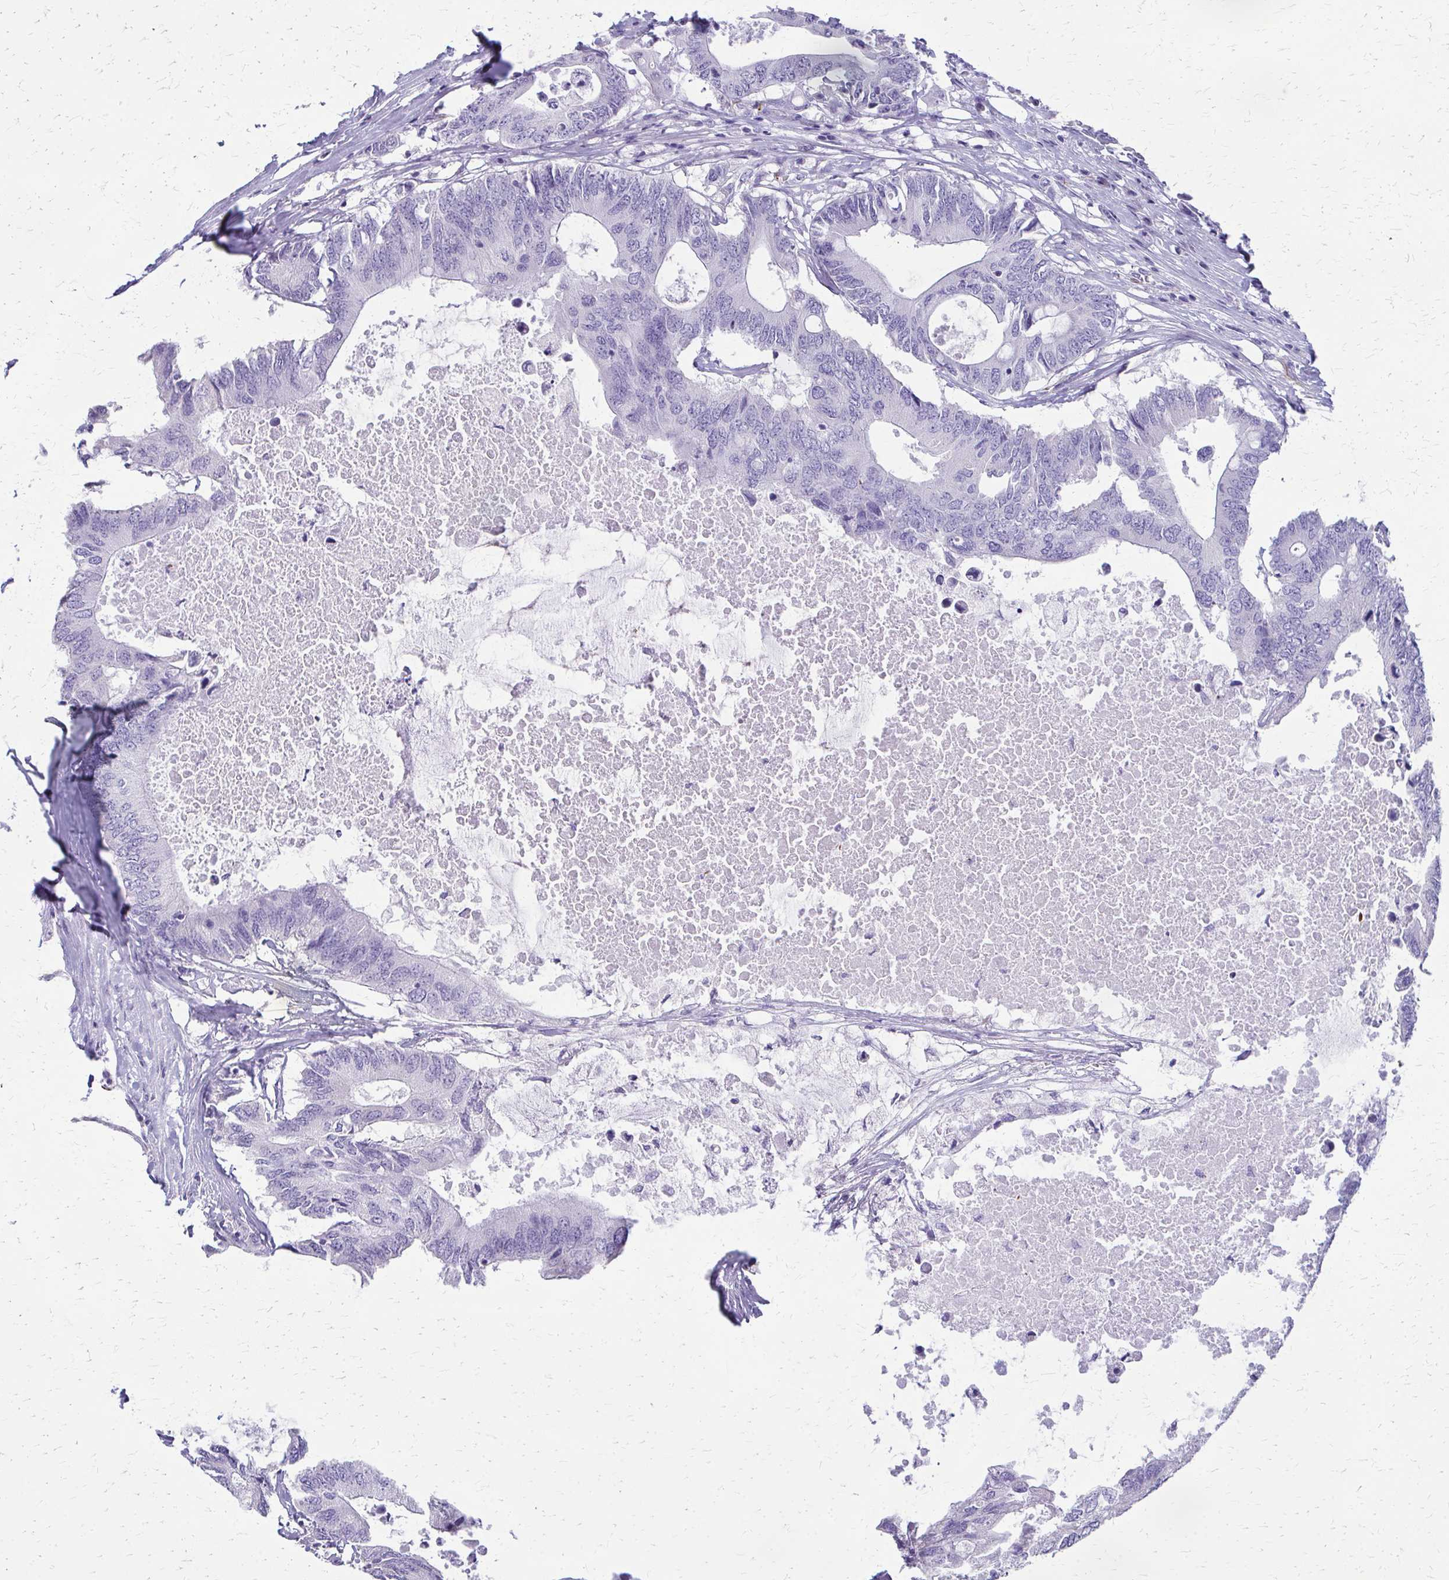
{"staining": {"intensity": "negative", "quantity": "none", "location": "none"}, "tissue": "colorectal cancer", "cell_type": "Tumor cells", "image_type": "cancer", "snomed": [{"axis": "morphology", "description": "Adenocarcinoma, NOS"}, {"axis": "topography", "description": "Colon"}], "caption": "Immunohistochemistry histopathology image of colorectal cancer (adenocarcinoma) stained for a protein (brown), which reveals no staining in tumor cells.", "gene": "TRIM6", "patient": {"sex": "male", "age": 71}}